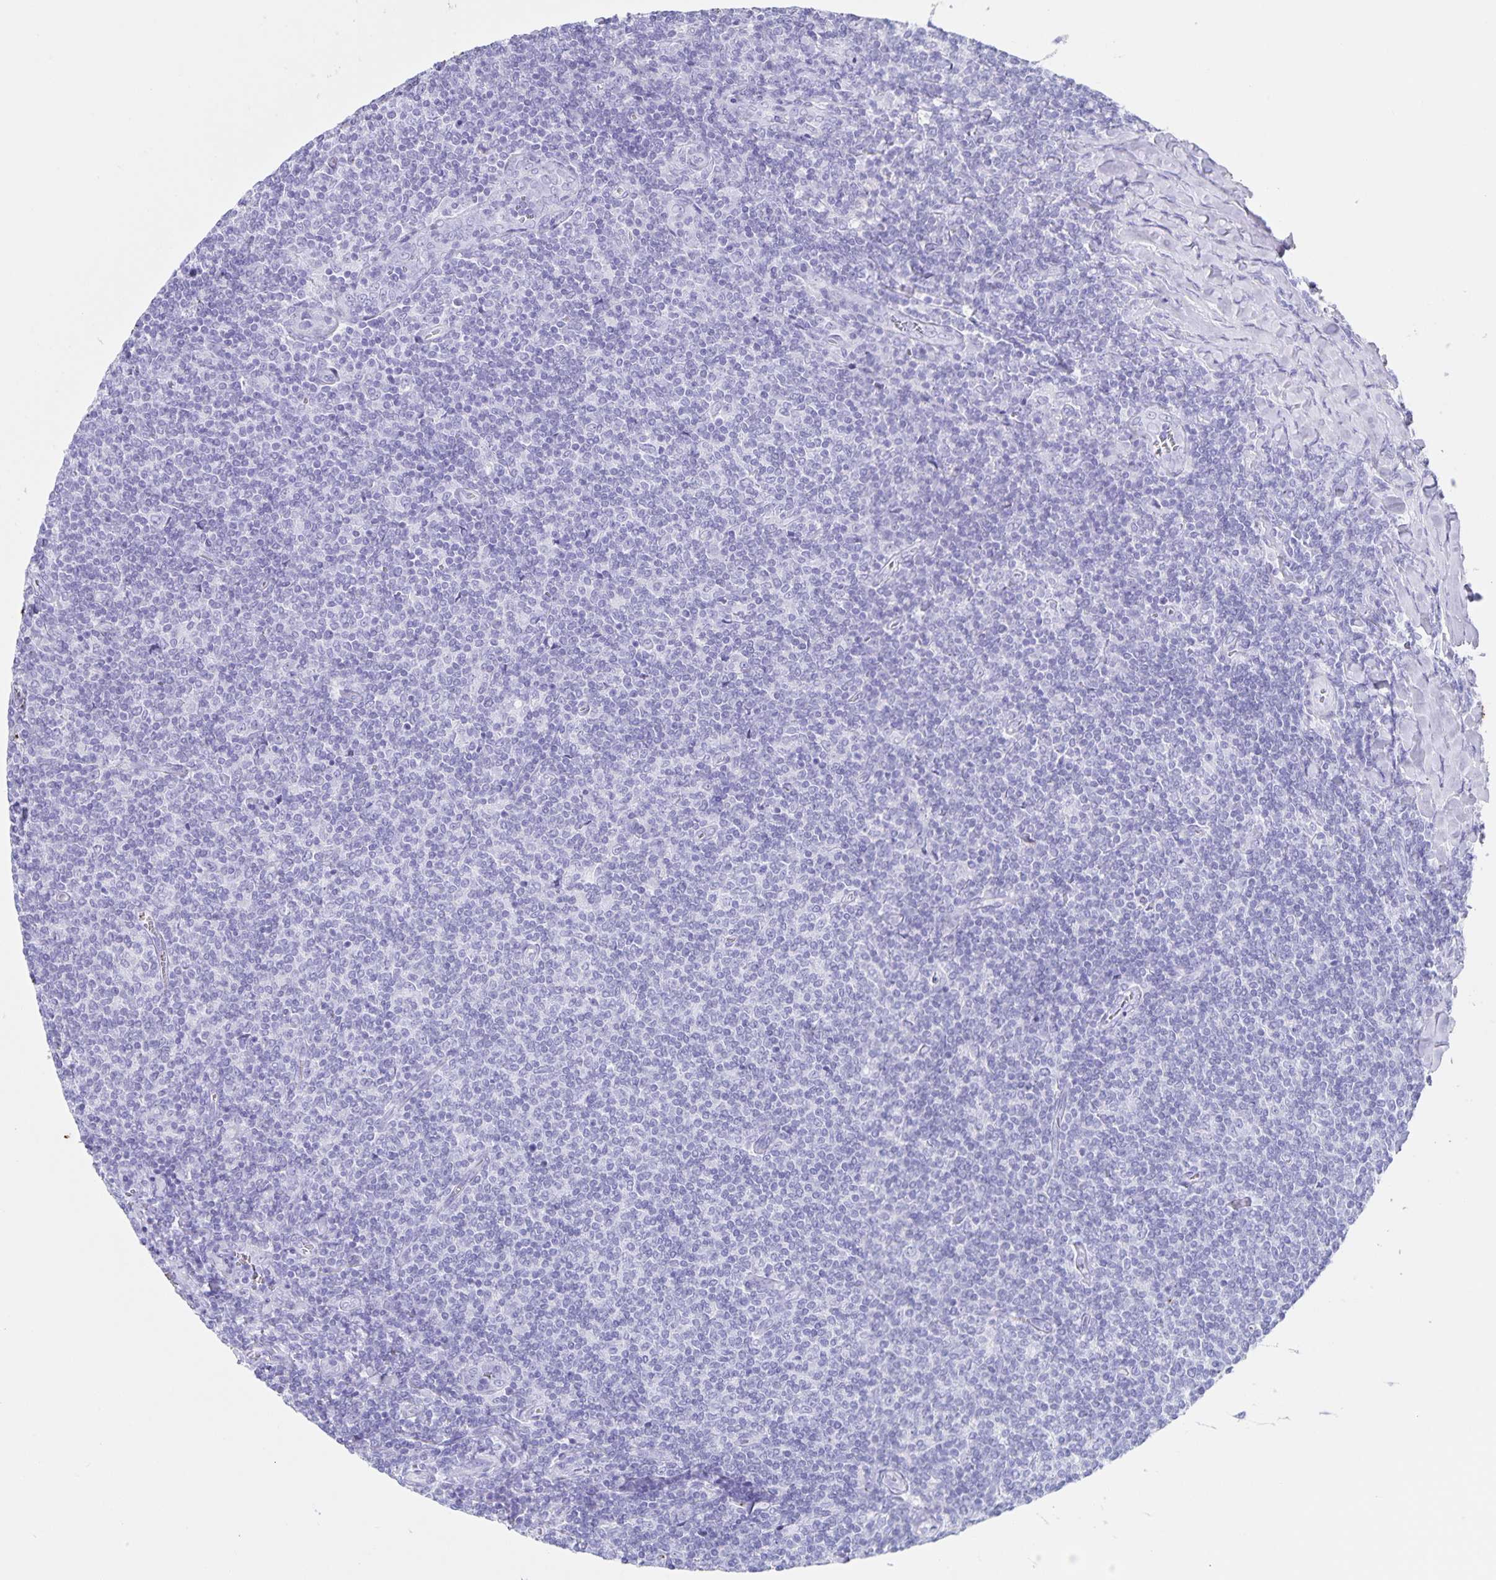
{"staining": {"intensity": "negative", "quantity": "none", "location": "none"}, "tissue": "lymphoma", "cell_type": "Tumor cells", "image_type": "cancer", "snomed": [{"axis": "morphology", "description": "Malignant lymphoma, non-Hodgkin's type, Low grade"}, {"axis": "topography", "description": "Lymph node"}], "caption": "The image displays no significant expression in tumor cells of malignant lymphoma, non-Hodgkin's type (low-grade).", "gene": "AQP4", "patient": {"sex": "male", "age": 52}}